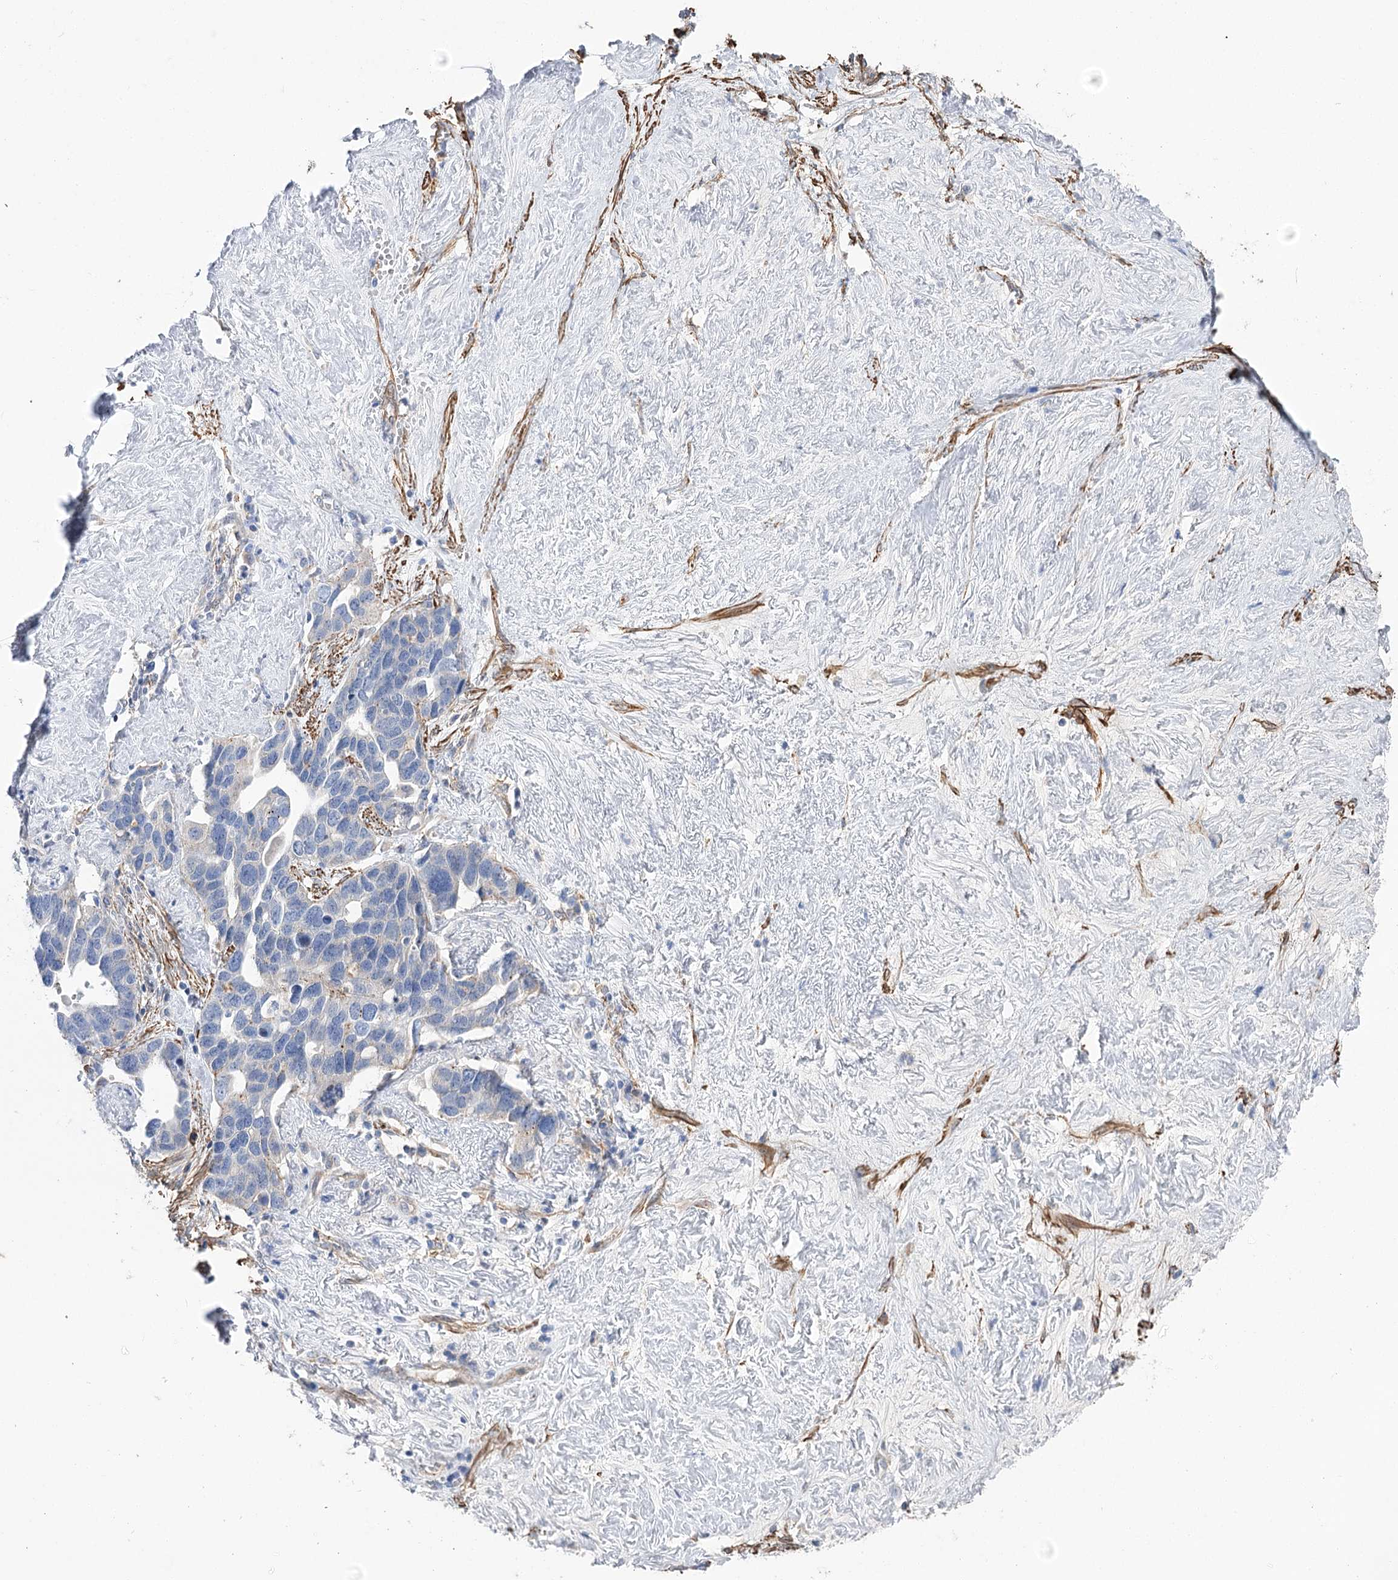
{"staining": {"intensity": "negative", "quantity": "none", "location": "none"}, "tissue": "ovarian cancer", "cell_type": "Tumor cells", "image_type": "cancer", "snomed": [{"axis": "morphology", "description": "Cystadenocarcinoma, serous, NOS"}, {"axis": "topography", "description": "Ovary"}], "caption": "This is an immunohistochemistry micrograph of serous cystadenocarcinoma (ovarian). There is no expression in tumor cells.", "gene": "WASHC3", "patient": {"sex": "female", "age": 54}}